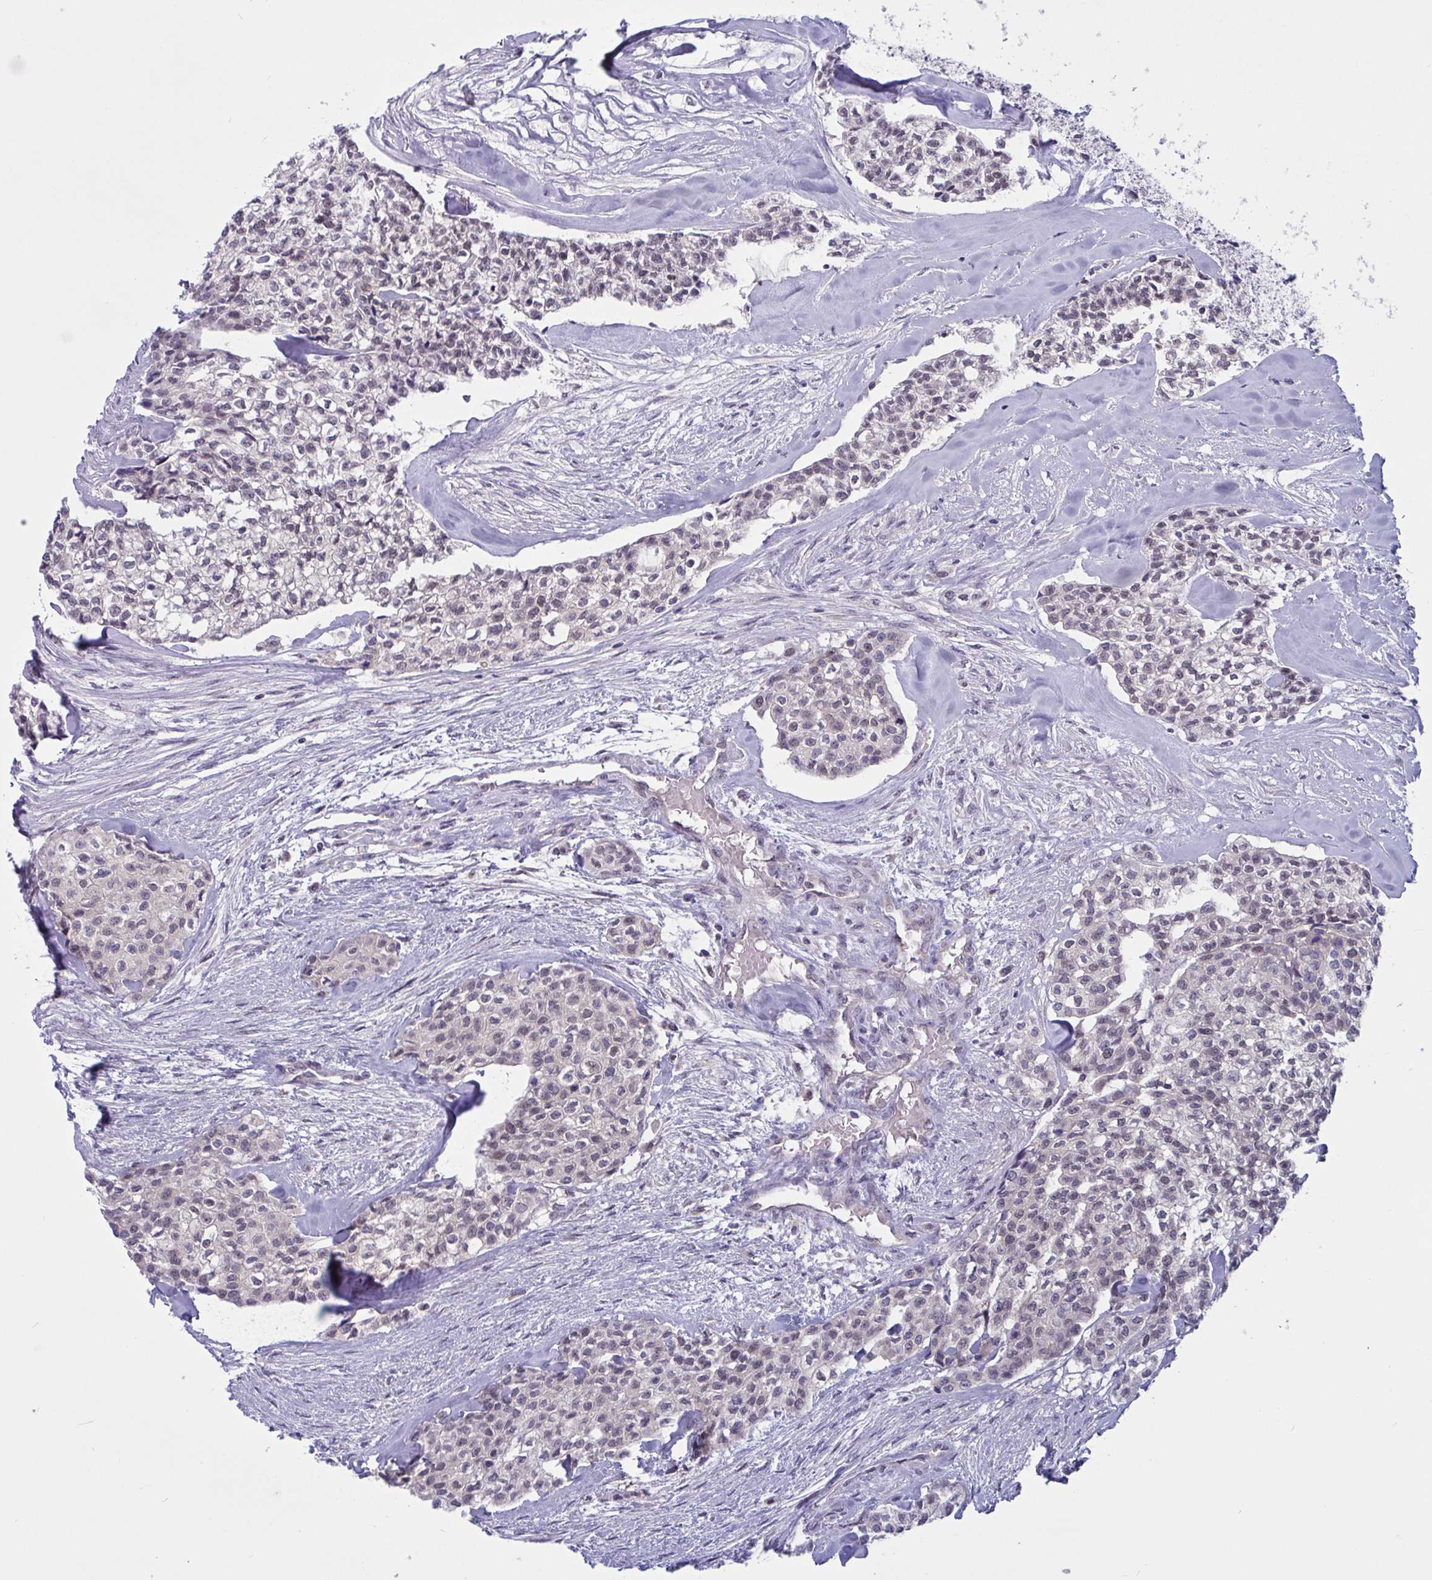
{"staining": {"intensity": "weak", "quantity": "<25%", "location": "nuclear"}, "tissue": "head and neck cancer", "cell_type": "Tumor cells", "image_type": "cancer", "snomed": [{"axis": "morphology", "description": "Adenocarcinoma, NOS"}, {"axis": "topography", "description": "Head-Neck"}], "caption": "Immunohistochemical staining of adenocarcinoma (head and neck) shows no significant staining in tumor cells.", "gene": "TSN", "patient": {"sex": "male", "age": 81}}